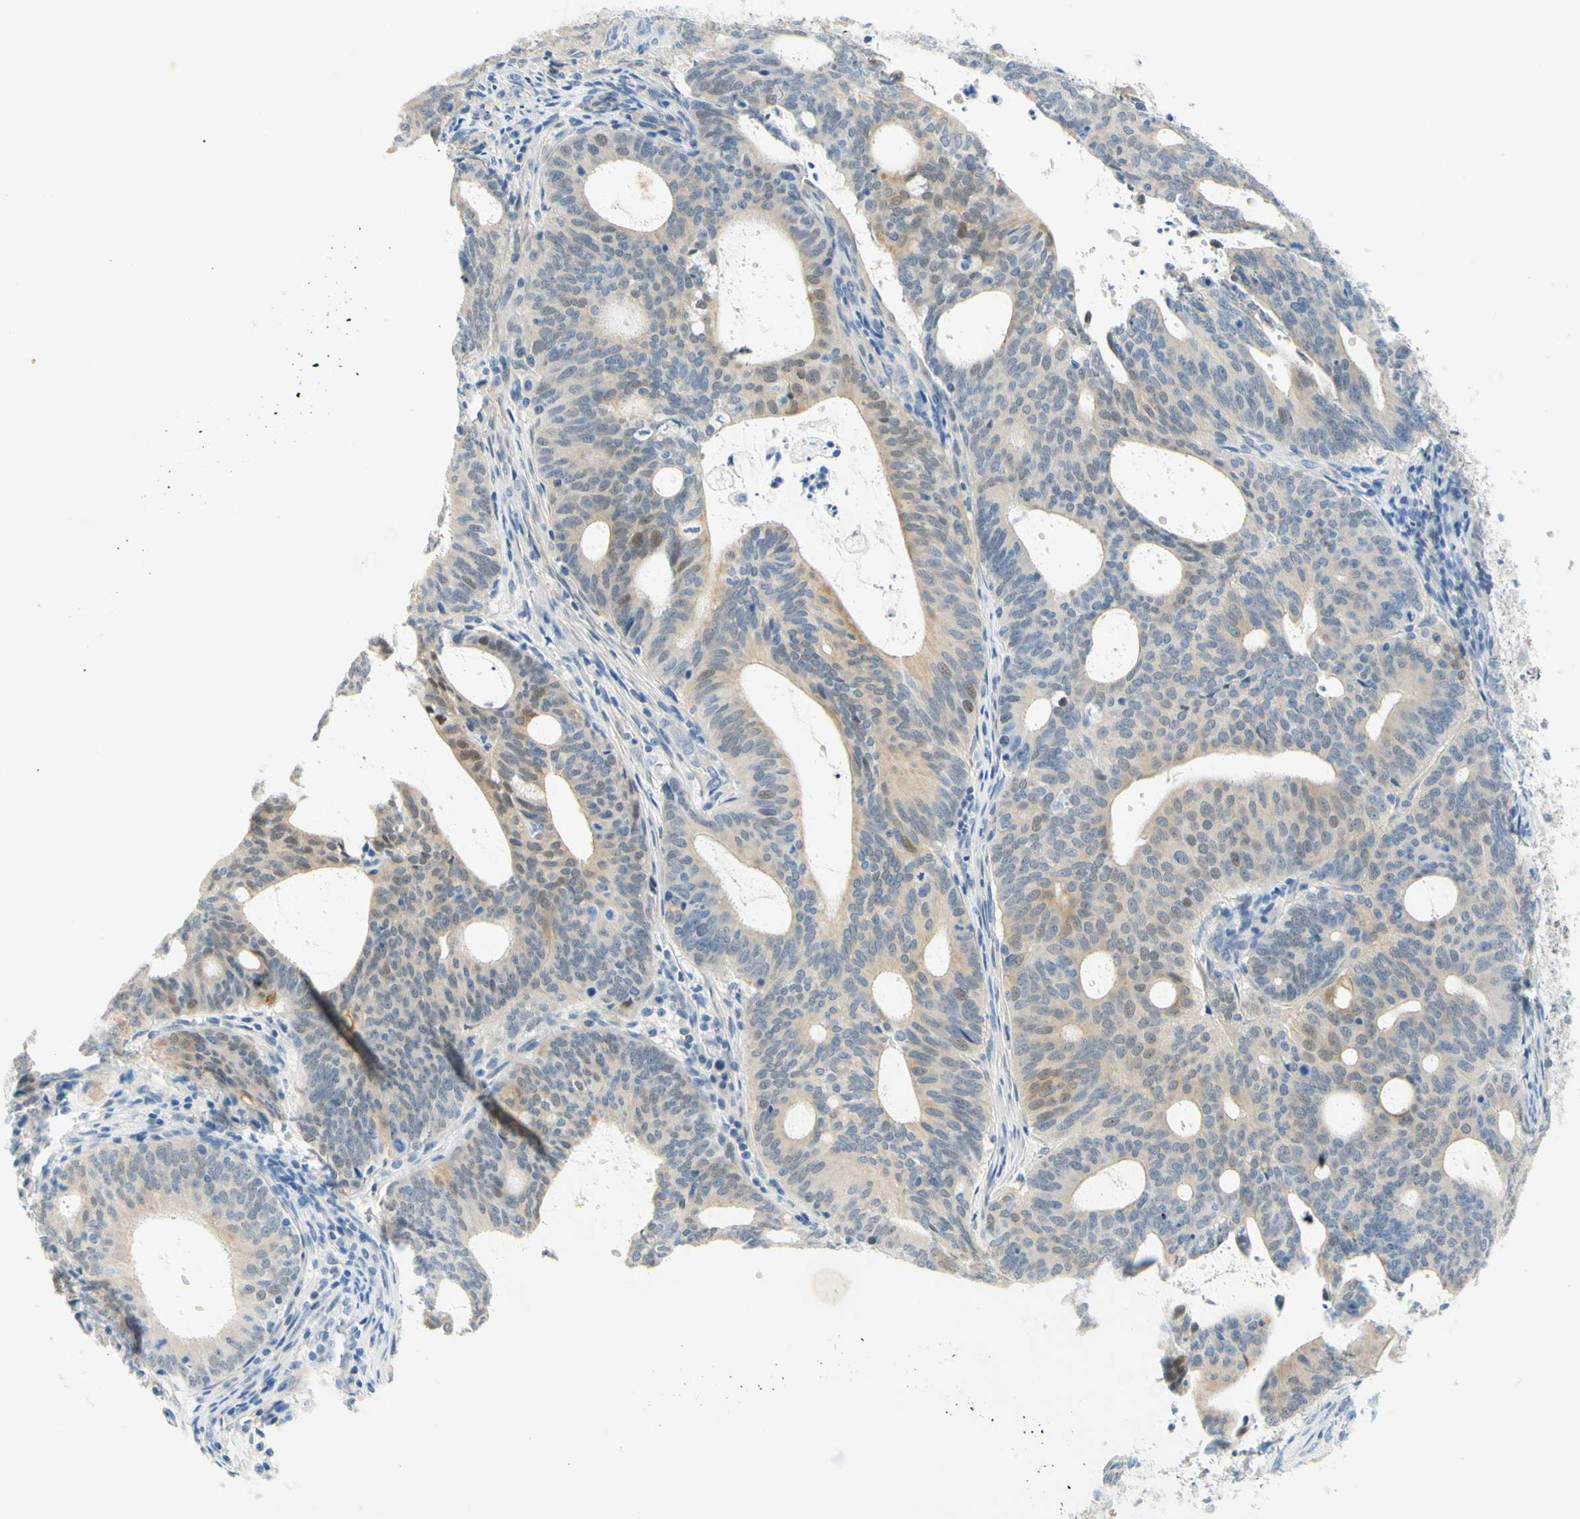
{"staining": {"intensity": "weak", "quantity": "25%-75%", "location": "cytoplasmic/membranous"}, "tissue": "endometrial cancer", "cell_type": "Tumor cells", "image_type": "cancer", "snomed": [{"axis": "morphology", "description": "Adenocarcinoma, NOS"}, {"axis": "topography", "description": "Uterus"}], "caption": "IHC image of neoplastic tissue: endometrial cancer stained using IHC shows low levels of weak protein expression localized specifically in the cytoplasmic/membranous of tumor cells, appearing as a cytoplasmic/membranous brown color.", "gene": "ENTREP2", "patient": {"sex": "female", "age": 83}}